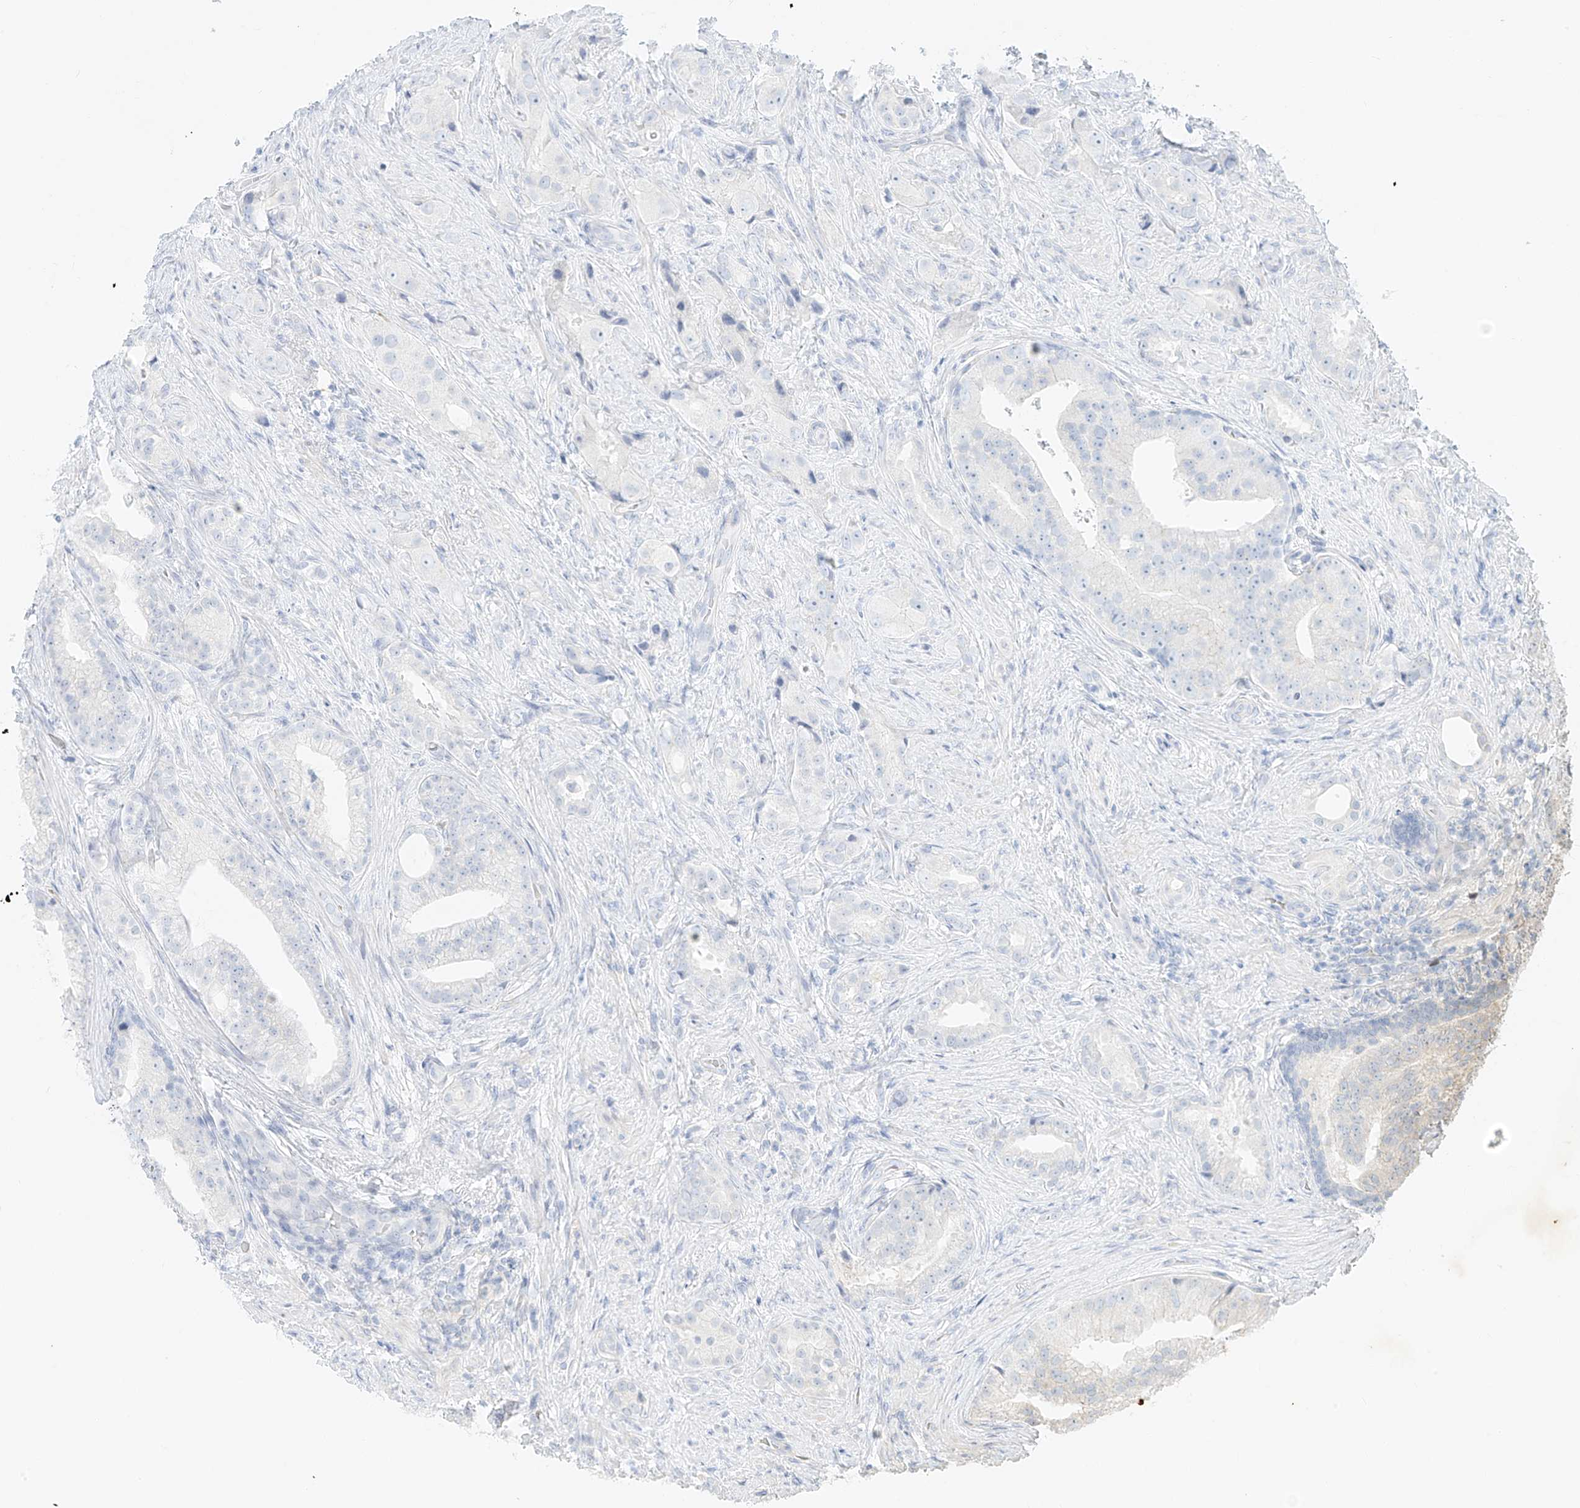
{"staining": {"intensity": "negative", "quantity": "none", "location": "none"}, "tissue": "prostate cancer", "cell_type": "Tumor cells", "image_type": "cancer", "snomed": [{"axis": "morphology", "description": "Adenocarcinoma, Low grade"}, {"axis": "topography", "description": "Prostate"}], "caption": "Immunohistochemistry (IHC) histopathology image of neoplastic tissue: human prostate adenocarcinoma (low-grade) stained with DAB displays no significant protein staining in tumor cells.", "gene": "NHSL1", "patient": {"sex": "male", "age": 71}}